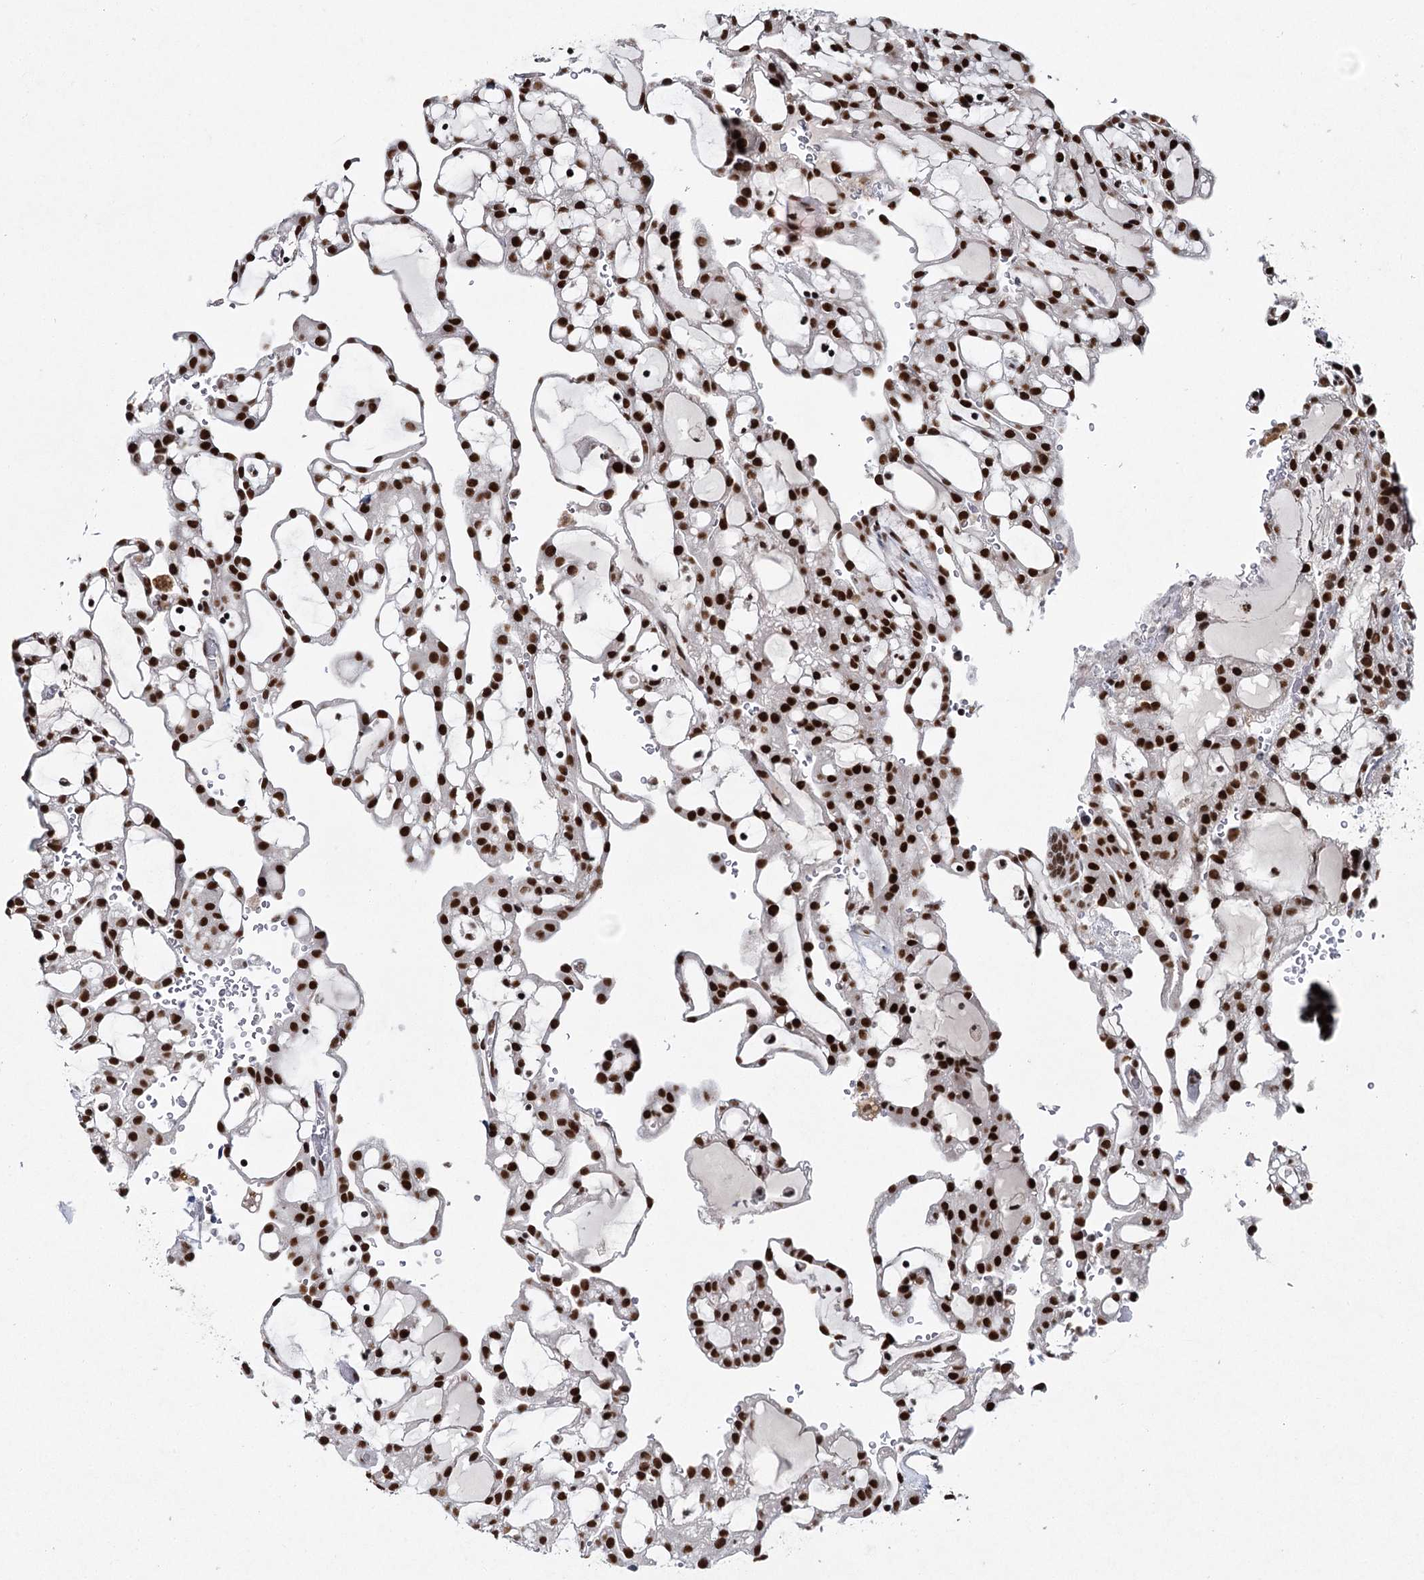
{"staining": {"intensity": "strong", "quantity": ">75%", "location": "nuclear"}, "tissue": "renal cancer", "cell_type": "Tumor cells", "image_type": "cancer", "snomed": [{"axis": "morphology", "description": "Adenocarcinoma, NOS"}, {"axis": "topography", "description": "Kidney"}], "caption": "Human renal cancer (adenocarcinoma) stained with a protein marker exhibits strong staining in tumor cells.", "gene": "SCAF8", "patient": {"sex": "male", "age": 63}}